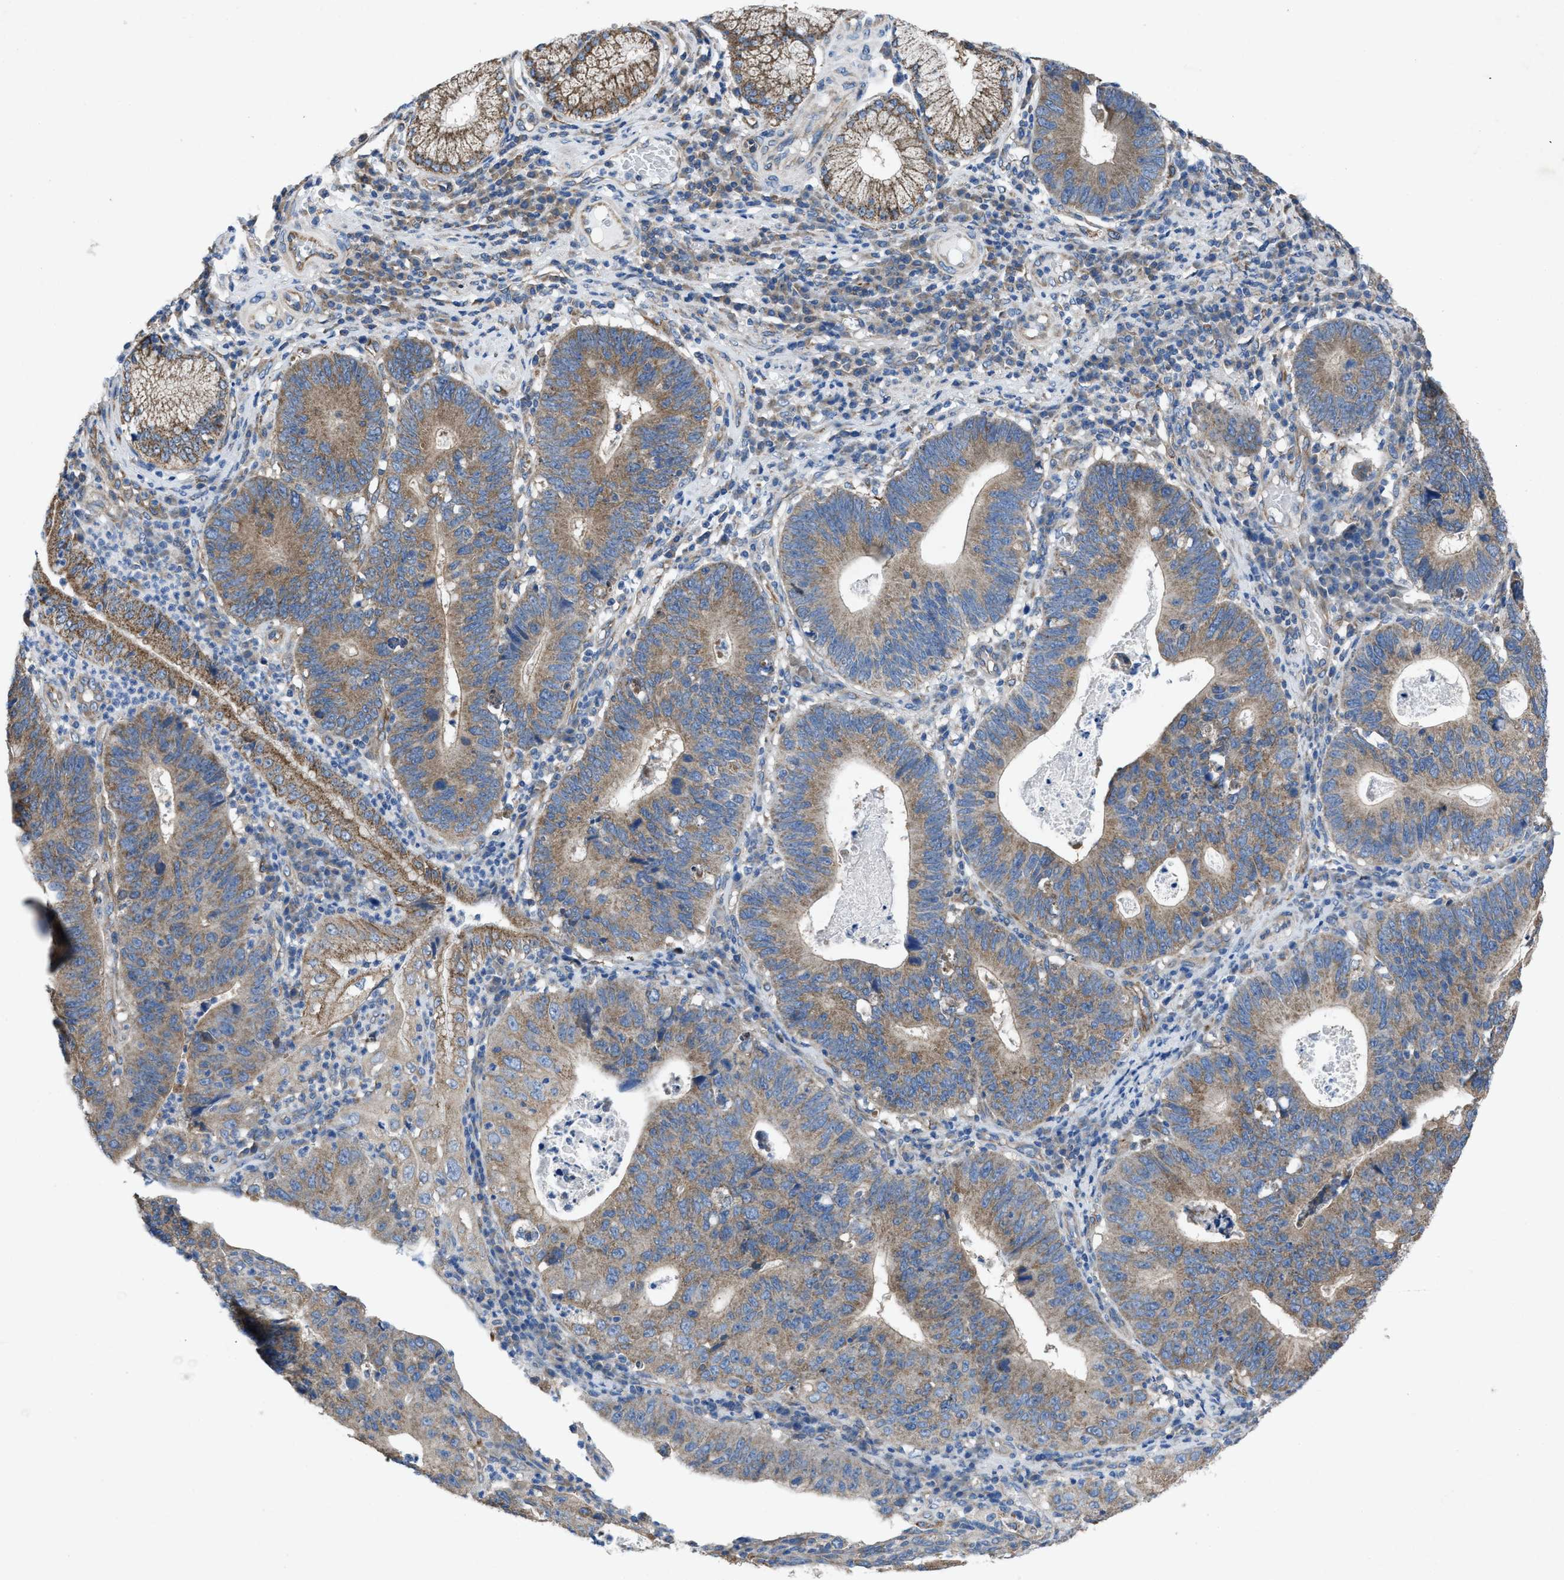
{"staining": {"intensity": "moderate", "quantity": ">75%", "location": "cytoplasmic/membranous"}, "tissue": "stomach cancer", "cell_type": "Tumor cells", "image_type": "cancer", "snomed": [{"axis": "morphology", "description": "Adenocarcinoma, NOS"}, {"axis": "topography", "description": "Stomach"}], "caption": "Protein staining of stomach cancer (adenocarcinoma) tissue demonstrates moderate cytoplasmic/membranous positivity in approximately >75% of tumor cells. (DAB (3,3'-diaminobenzidine) = brown stain, brightfield microscopy at high magnification).", "gene": "DOLPP1", "patient": {"sex": "male", "age": 59}}